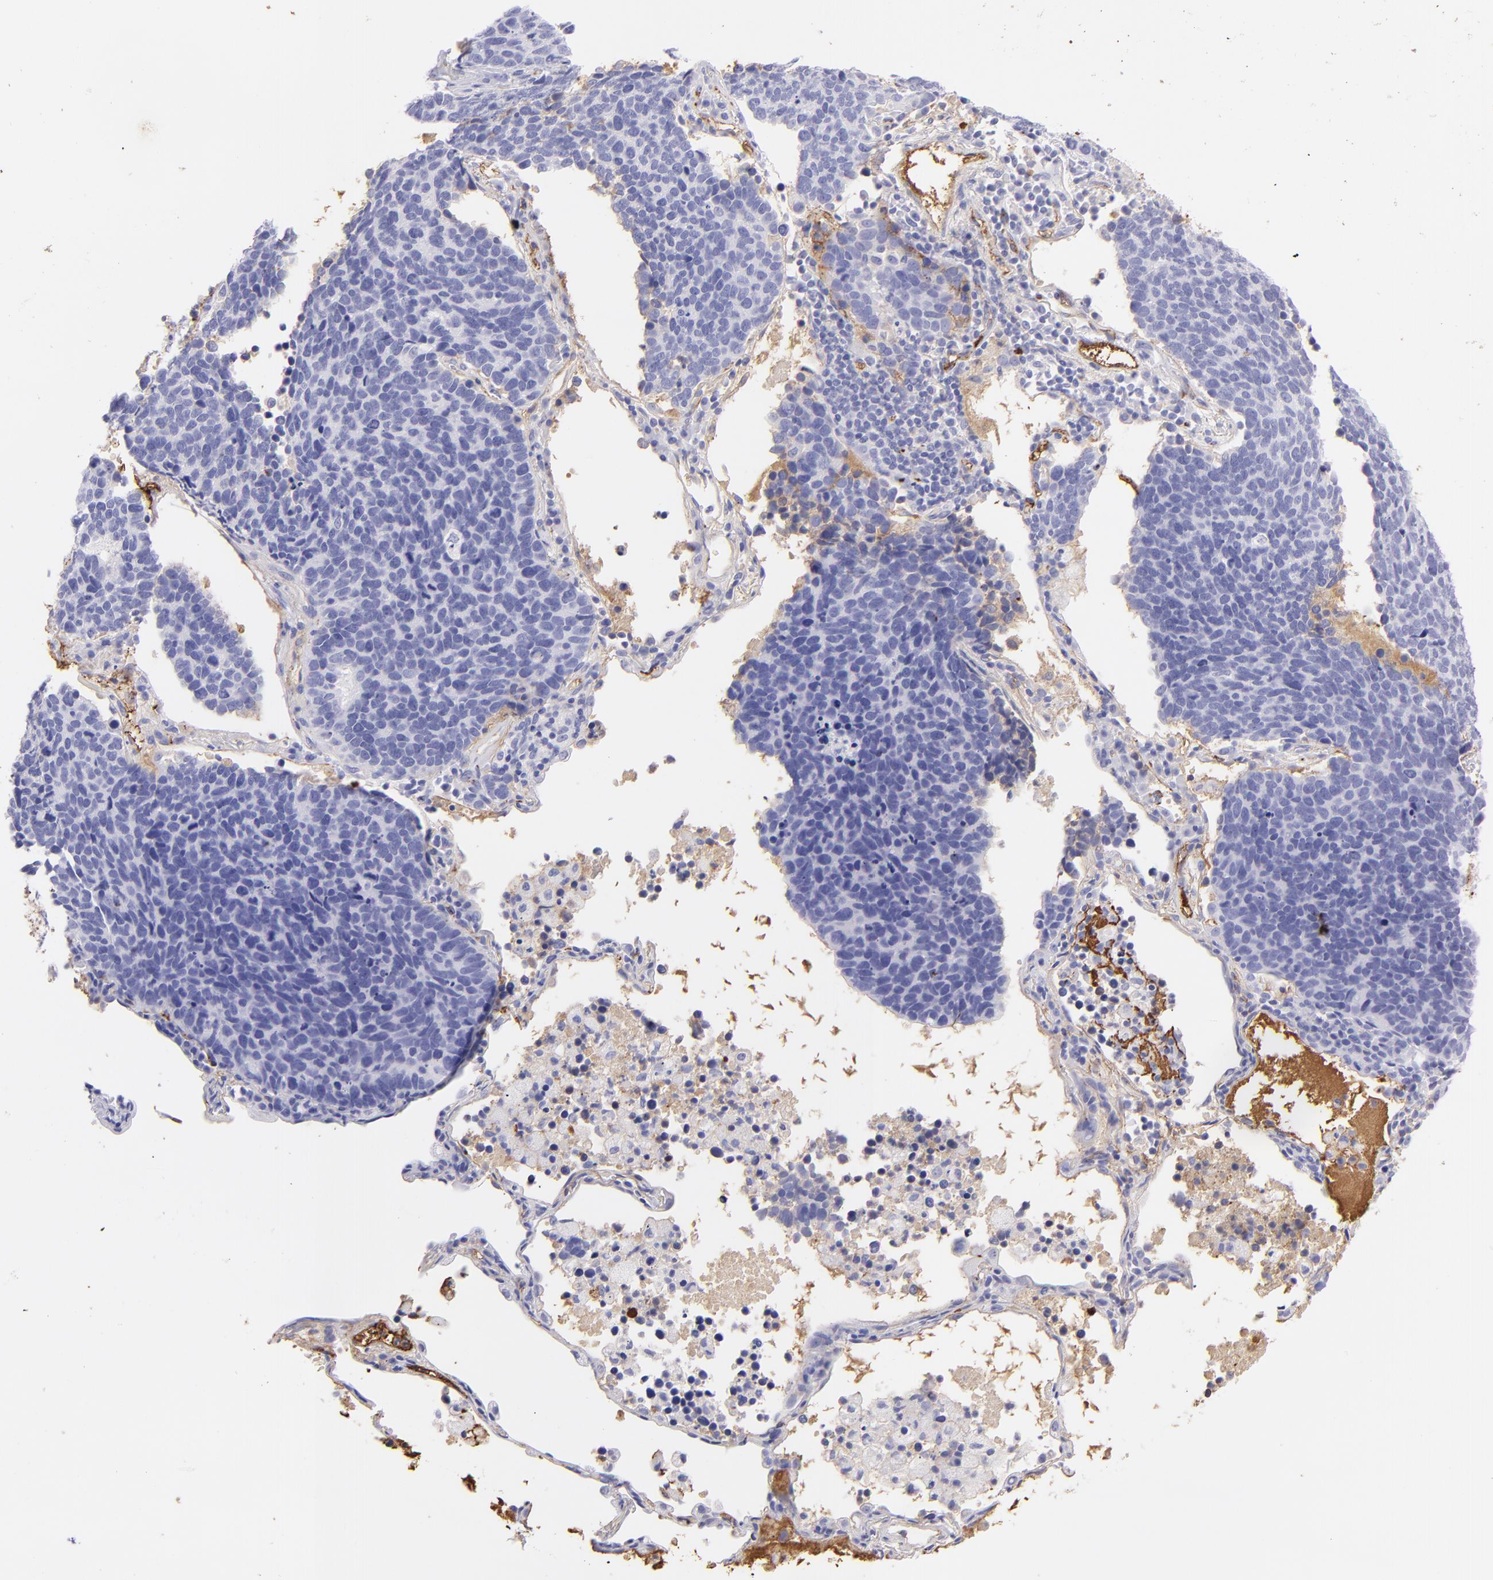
{"staining": {"intensity": "negative", "quantity": "none", "location": "none"}, "tissue": "lung cancer", "cell_type": "Tumor cells", "image_type": "cancer", "snomed": [{"axis": "morphology", "description": "Neoplasm, malignant, NOS"}, {"axis": "topography", "description": "Lung"}], "caption": "The photomicrograph reveals no significant staining in tumor cells of lung cancer.", "gene": "FGB", "patient": {"sex": "female", "age": 75}}